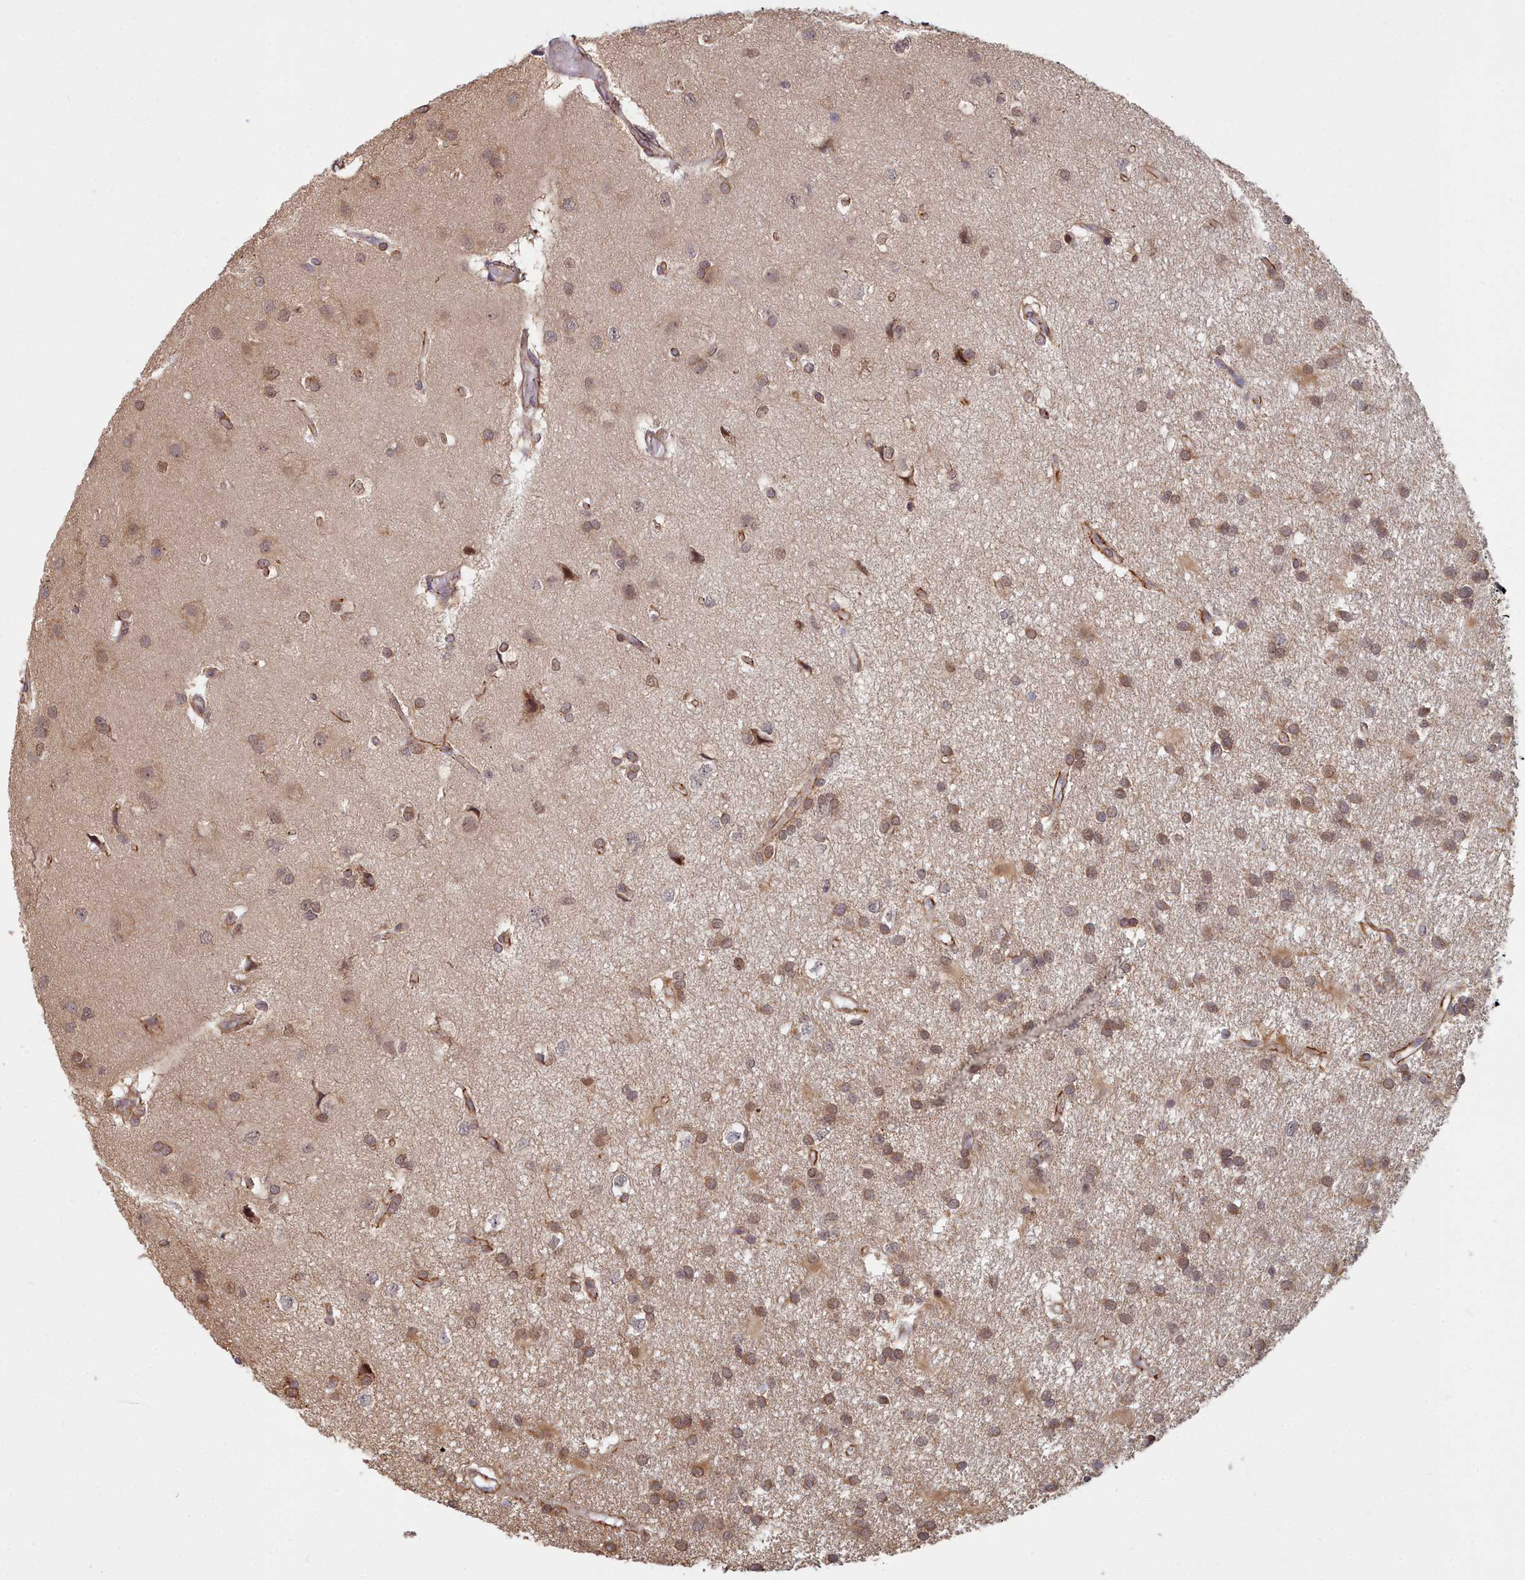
{"staining": {"intensity": "moderate", "quantity": ">75%", "location": "cytoplasmic/membranous,nuclear"}, "tissue": "glioma", "cell_type": "Tumor cells", "image_type": "cancer", "snomed": [{"axis": "morphology", "description": "Glioma, malignant, High grade"}, {"axis": "topography", "description": "Brain"}], "caption": "About >75% of tumor cells in human glioma reveal moderate cytoplasmic/membranous and nuclear protein expression as visualized by brown immunohistochemical staining.", "gene": "MAK16", "patient": {"sex": "male", "age": 77}}